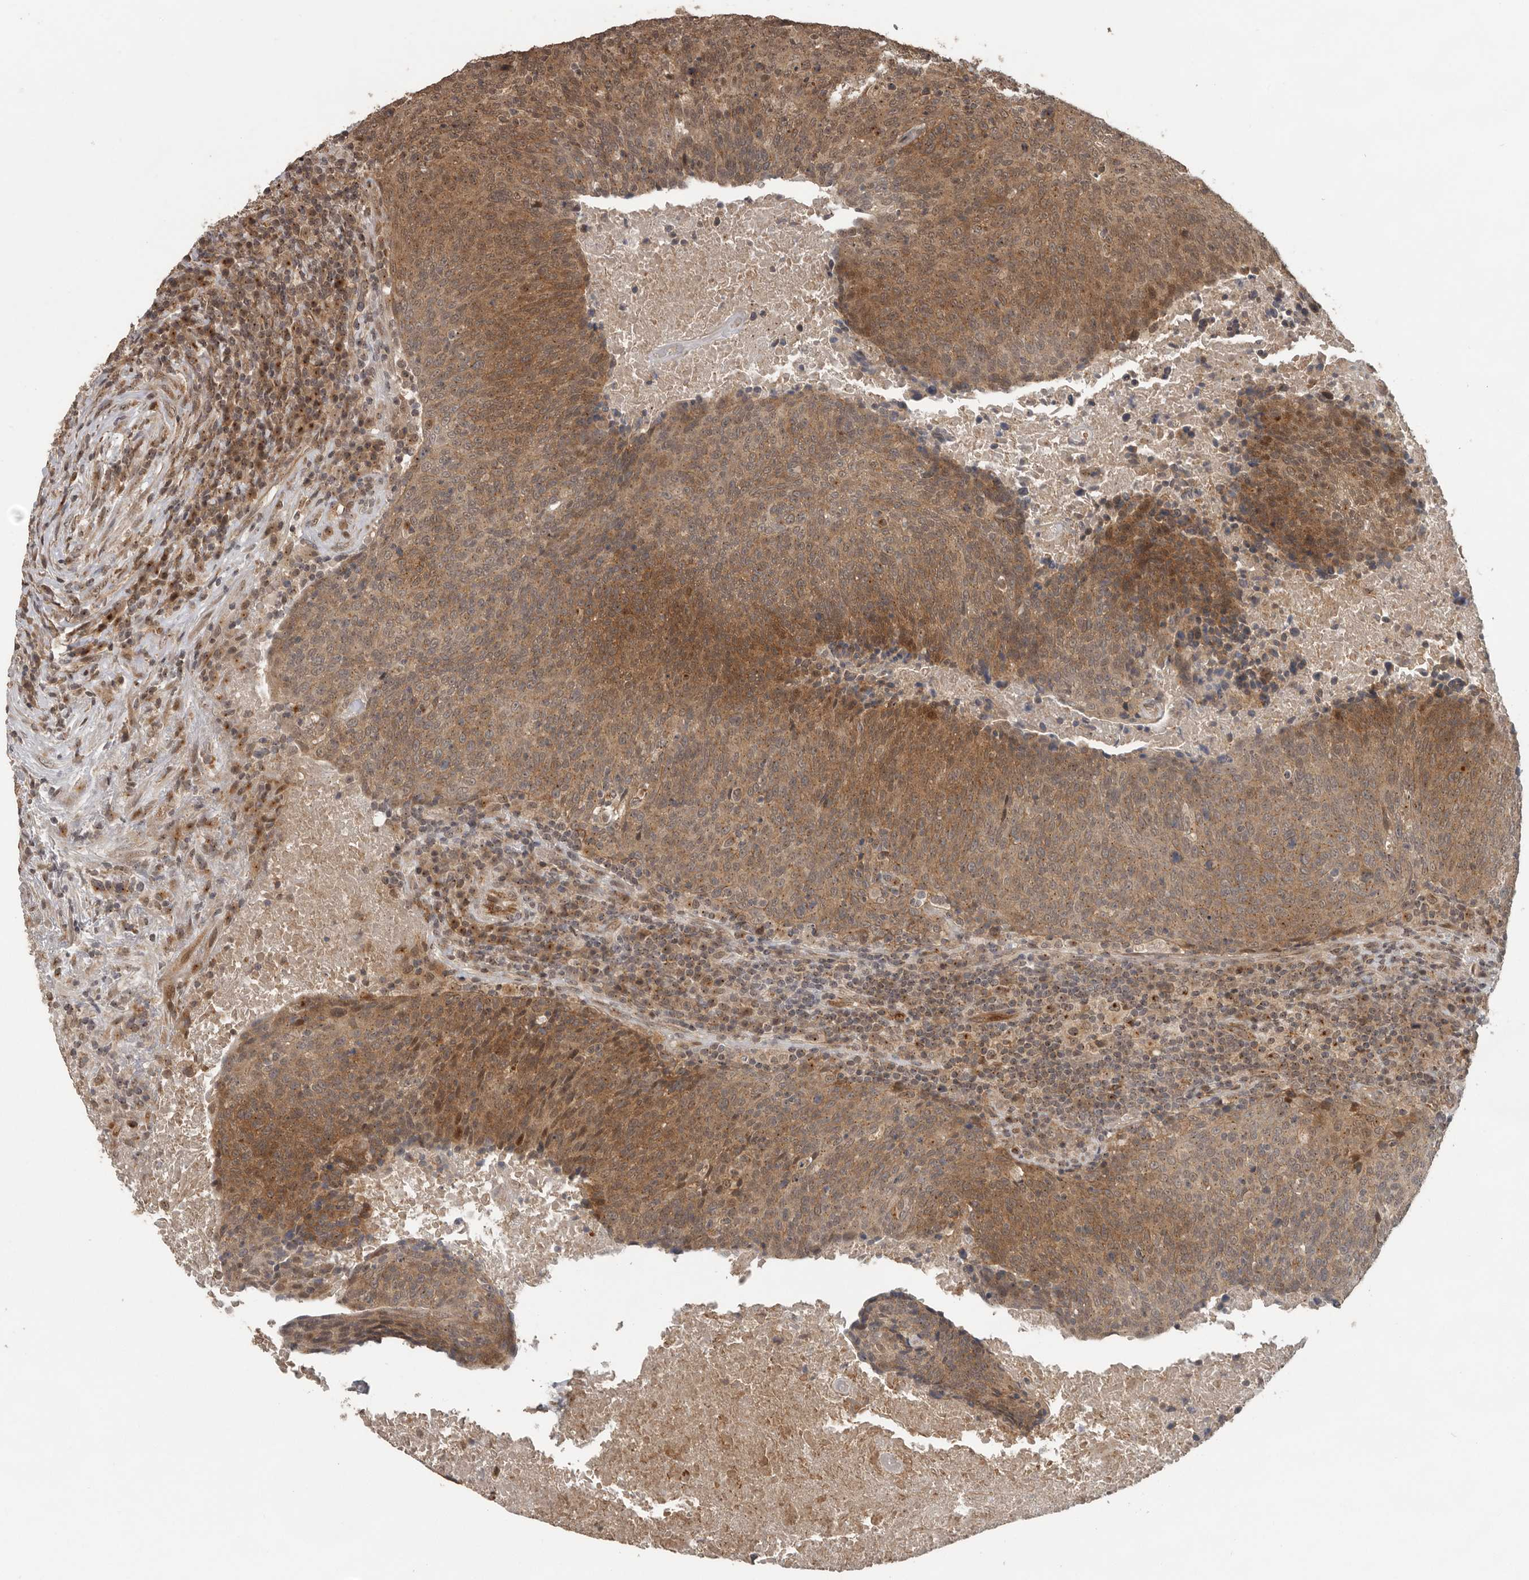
{"staining": {"intensity": "moderate", "quantity": ">75%", "location": "cytoplasmic/membranous,nuclear"}, "tissue": "head and neck cancer", "cell_type": "Tumor cells", "image_type": "cancer", "snomed": [{"axis": "morphology", "description": "Squamous cell carcinoma, NOS"}, {"axis": "morphology", "description": "Squamous cell carcinoma, metastatic, NOS"}, {"axis": "topography", "description": "Lymph node"}, {"axis": "topography", "description": "Head-Neck"}], "caption": "High-power microscopy captured an IHC micrograph of head and neck cancer, revealing moderate cytoplasmic/membranous and nuclear expression in about >75% of tumor cells.", "gene": "CEP350", "patient": {"sex": "male", "age": 62}}